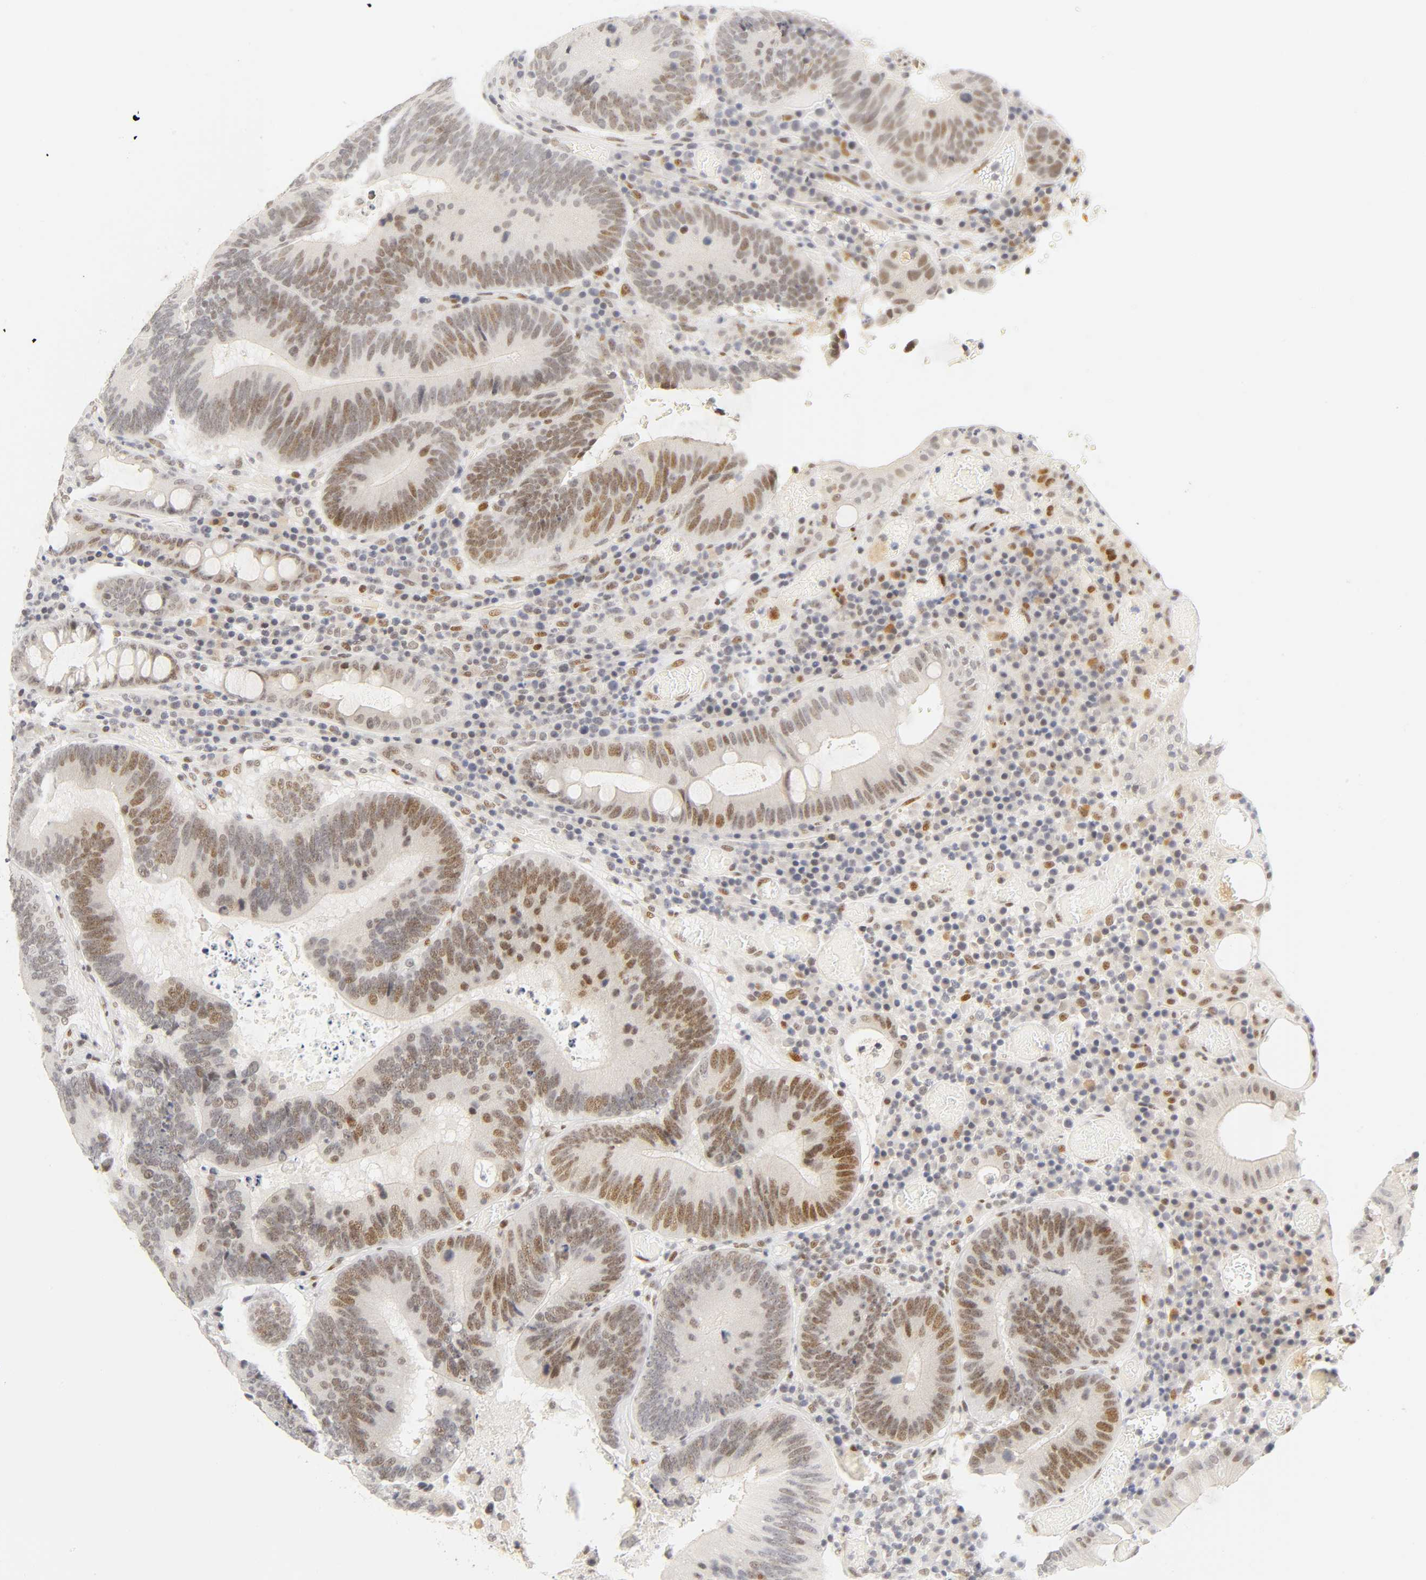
{"staining": {"intensity": "moderate", "quantity": "25%-75%", "location": "nuclear"}, "tissue": "colorectal cancer", "cell_type": "Tumor cells", "image_type": "cancer", "snomed": [{"axis": "morphology", "description": "Normal tissue, NOS"}, {"axis": "morphology", "description": "Adenocarcinoma, NOS"}, {"axis": "topography", "description": "Colon"}], "caption": "This histopathology image displays immunohistochemistry (IHC) staining of adenocarcinoma (colorectal), with medium moderate nuclear positivity in approximately 25%-75% of tumor cells.", "gene": "MNAT1", "patient": {"sex": "female", "age": 78}}